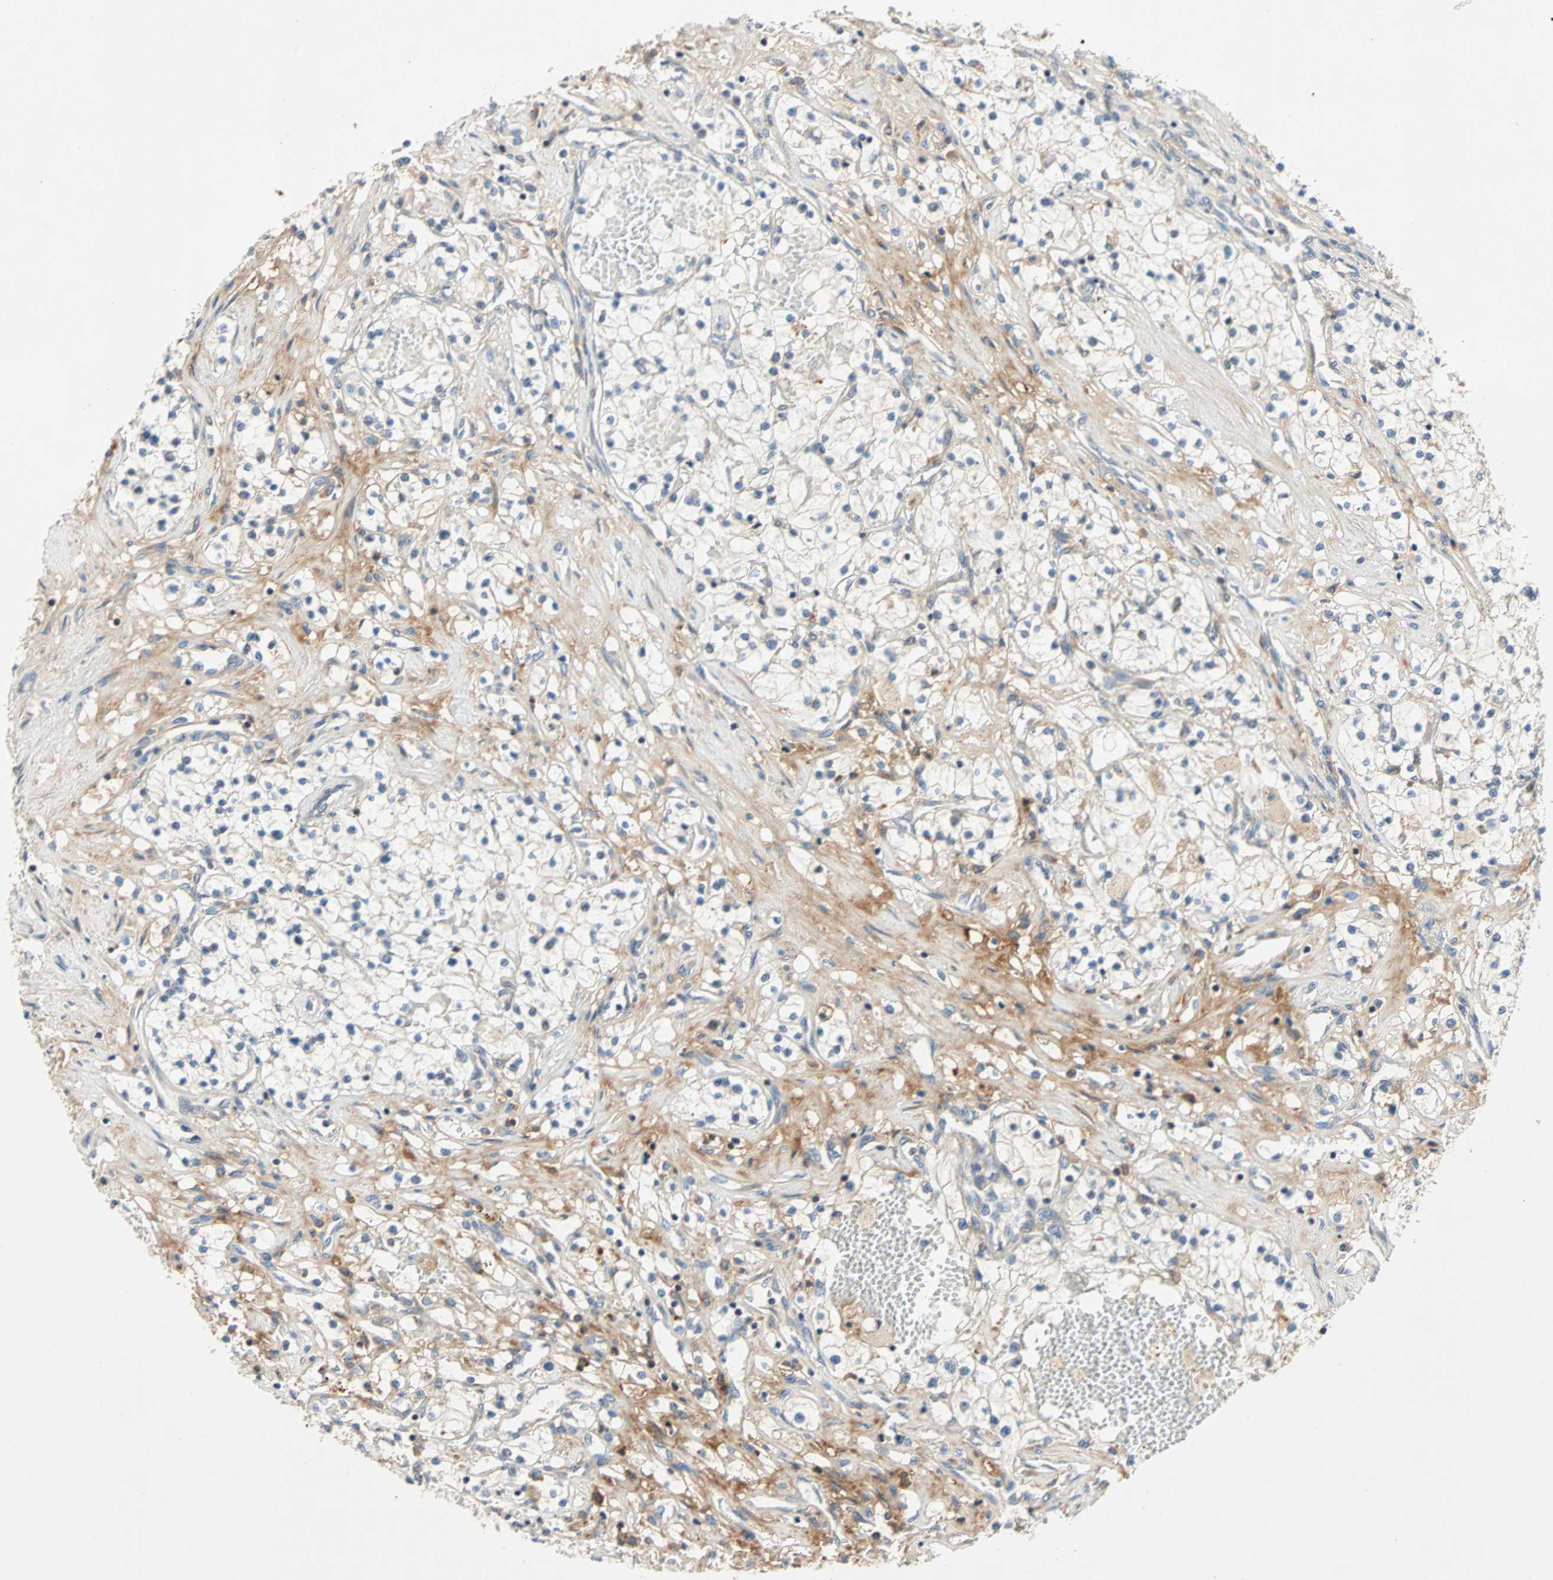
{"staining": {"intensity": "negative", "quantity": "none", "location": "none"}, "tissue": "renal cancer", "cell_type": "Tumor cells", "image_type": "cancer", "snomed": [{"axis": "morphology", "description": "Adenocarcinoma, NOS"}, {"axis": "topography", "description": "Kidney"}], "caption": "IHC micrograph of neoplastic tissue: human adenocarcinoma (renal) stained with DAB (3,3'-diaminobenzidine) exhibits no significant protein positivity in tumor cells.", "gene": "MAP4K1", "patient": {"sex": "male", "age": 68}}